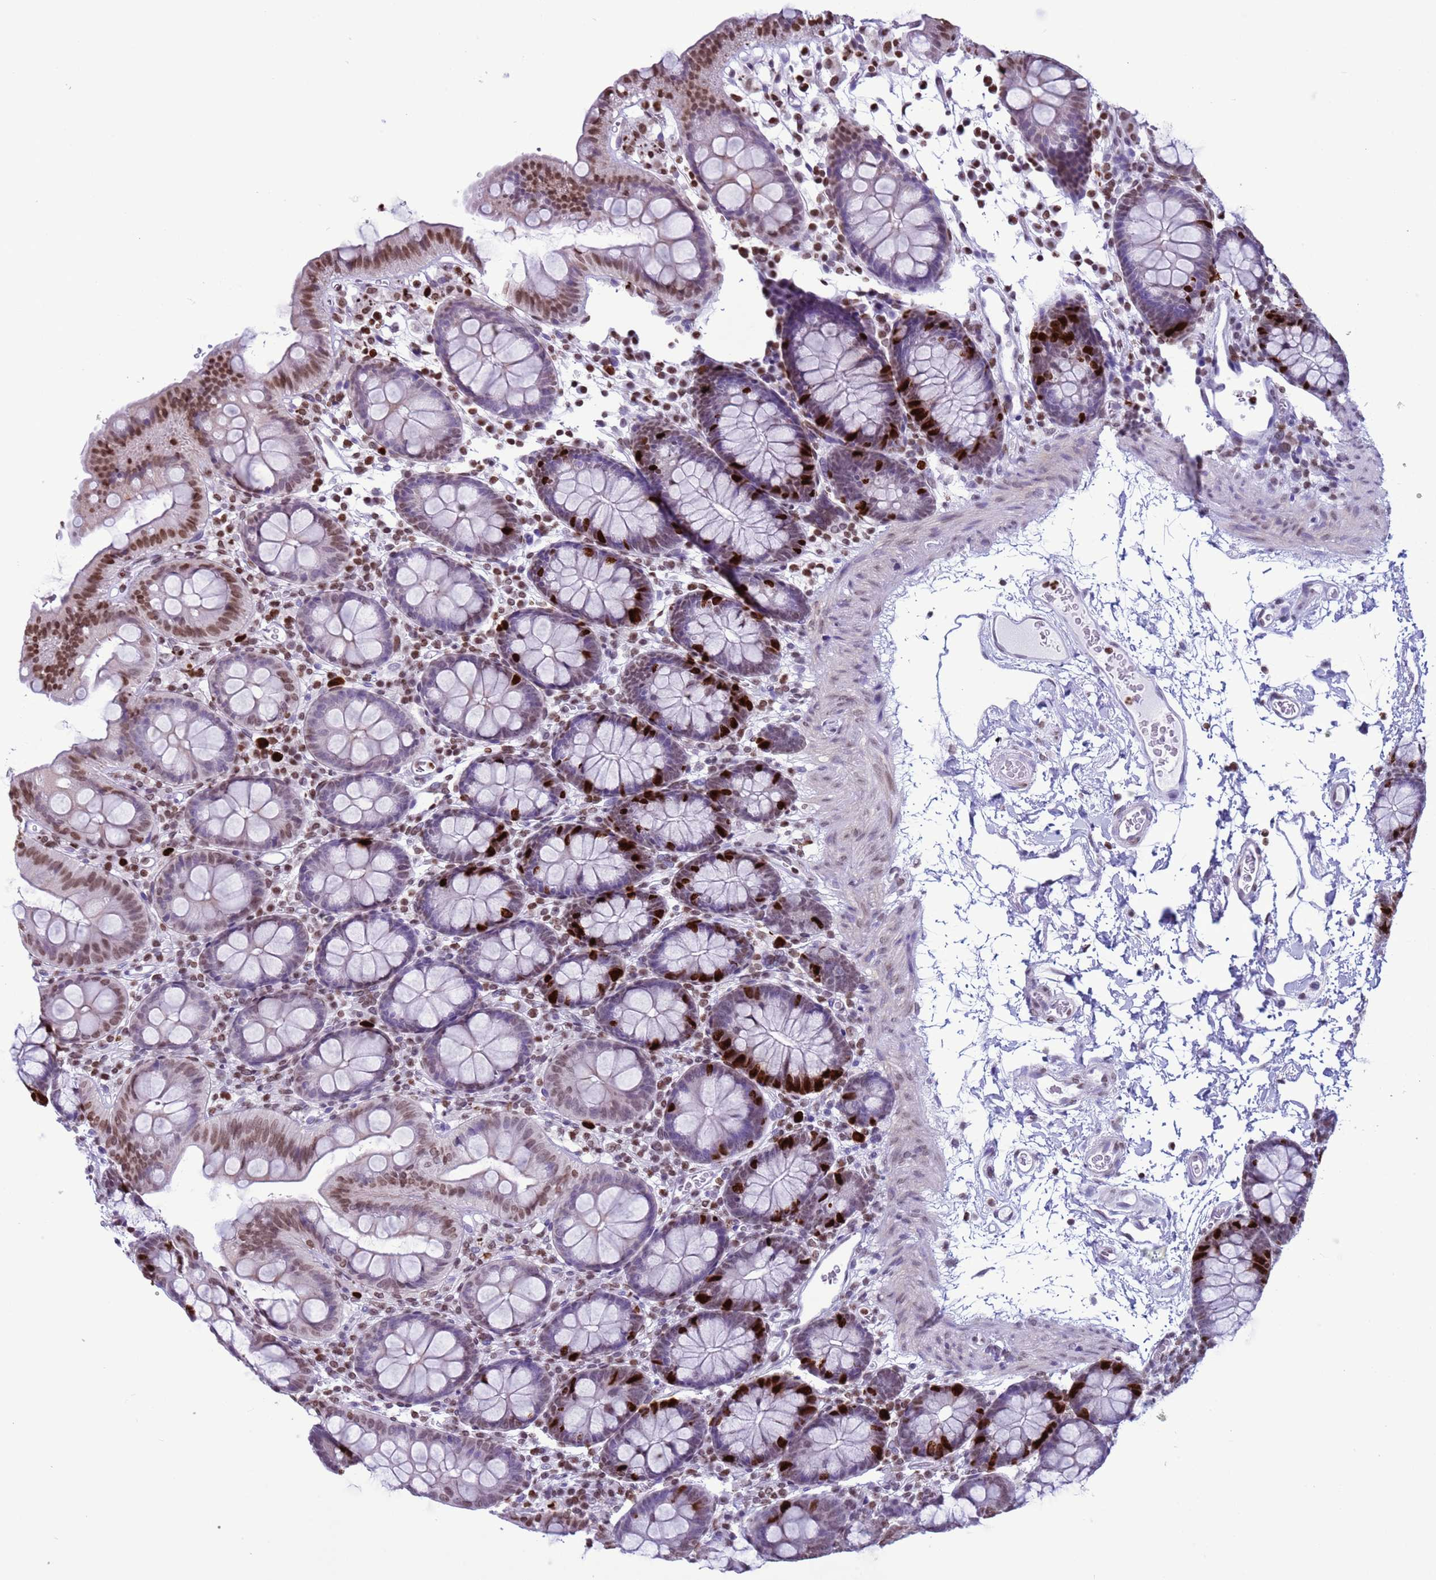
{"staining": {"intensity": "negative", "quantity": "none", "location": "none"}, "tissue": "colon", "cell_type": "Endothelial cells", "image_type": "normal", "snomed": [{"axis": "morphology", "description": "Normal tissue, NOS"}, {"axis": "topography", "description": "Colon"}], "caption": "This is an IHC photomicrograph of unremarkable human colon. There is no expression in endothelial cells.", "gene": "H4C11", "patient": {"sex": "male", "age": 75}}